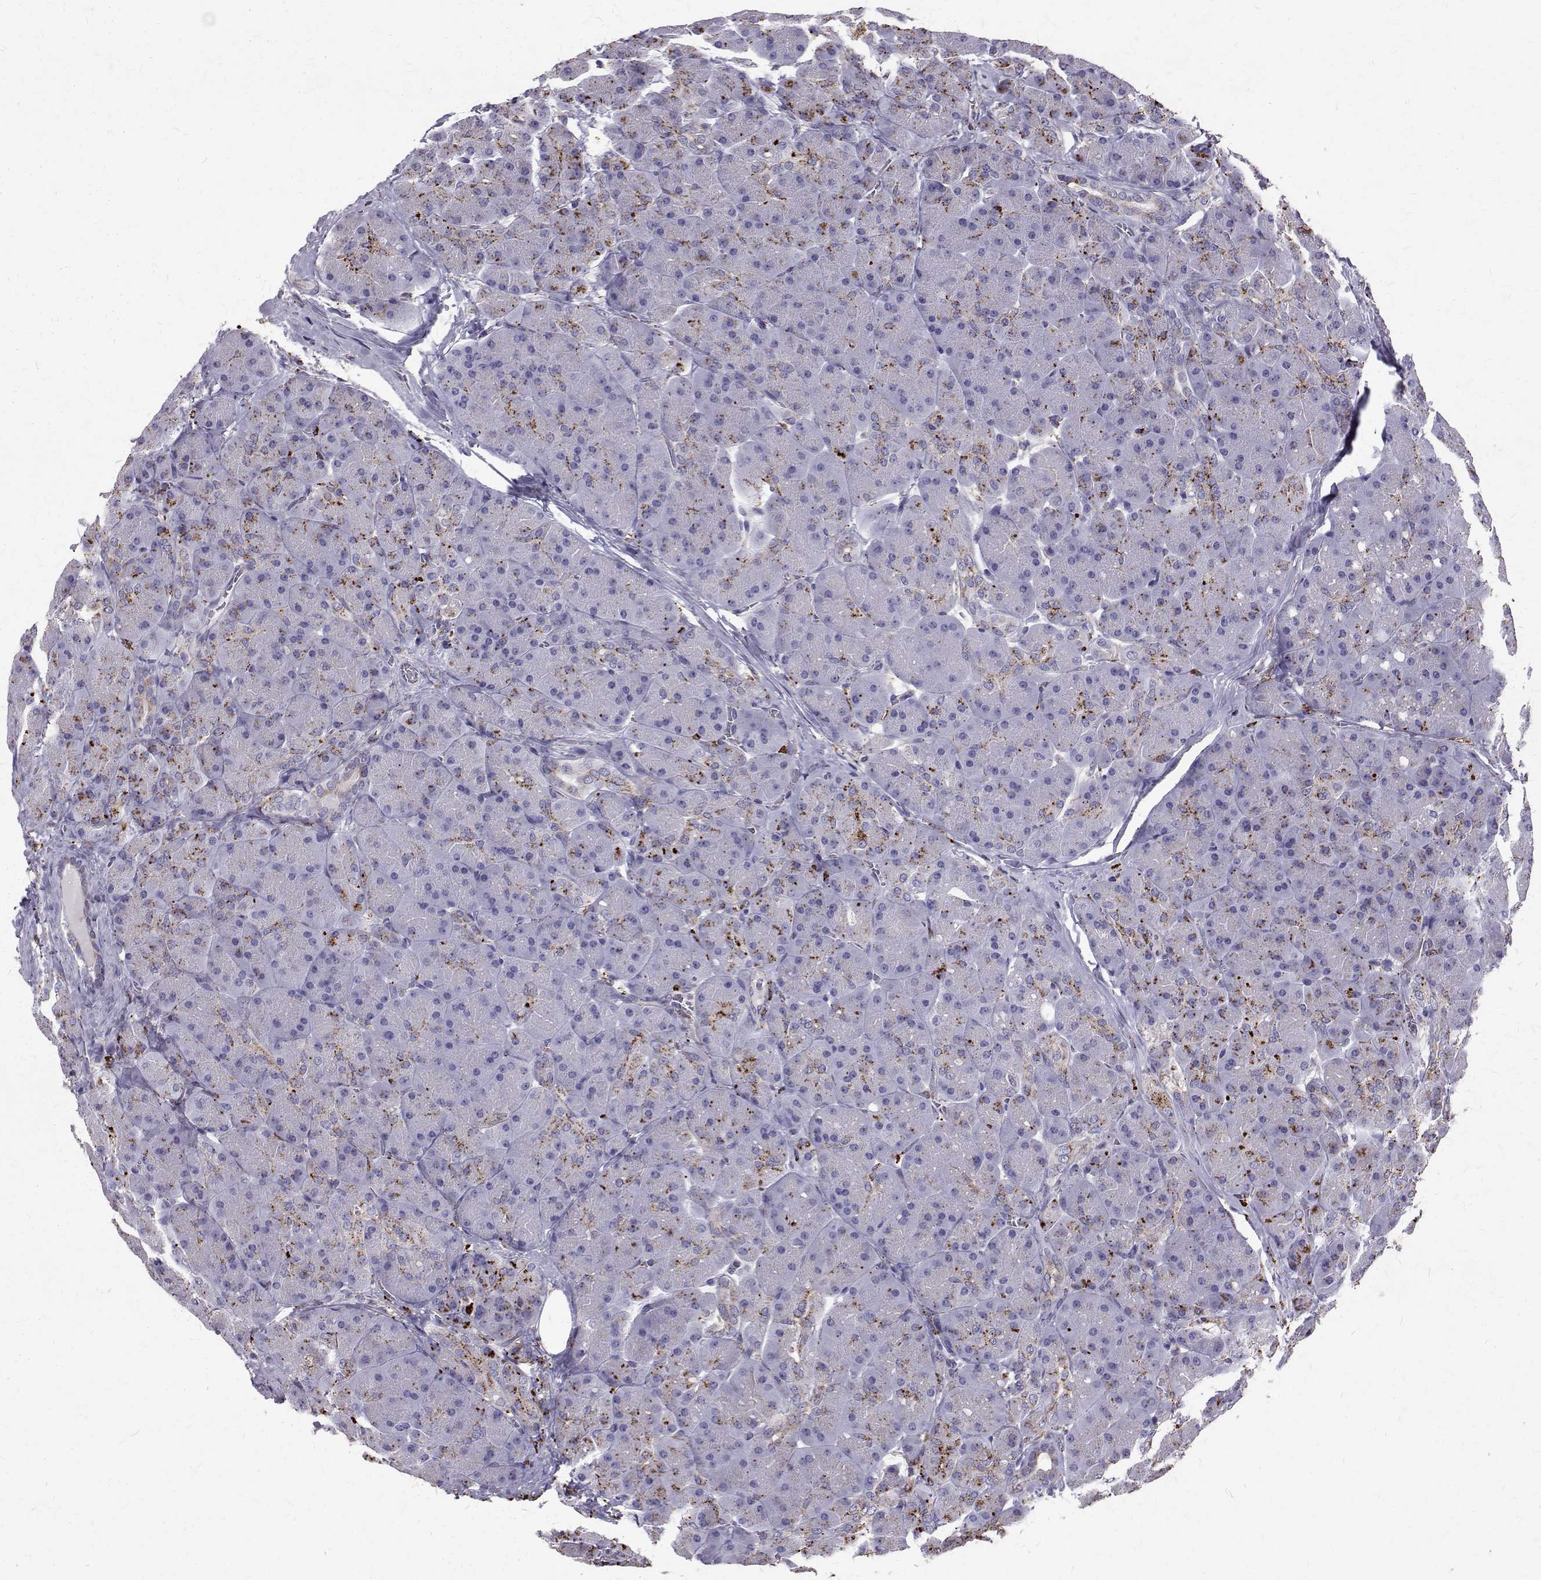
{"staining": {"intensity": "moderate", "quantity": "<25%", "location": "cytoplasmic/membranous"}, "tissue": "pancreas", "cell_type": "Exocrine glandular cells", "image_type": "normal", "snomed": [{"axis": "morphology", "description": "Normal tissue, NOS"}, {"axis": "topography", "description": "Pancreas"}], "caption": "A low amount of moderate cytoplasmic/membranous positivity is appreciated in about <25% of exocrine glandular cells in benign pancreas. (DAB (3,3'-diaminobenzidine) IHC, brown staining for protein, blue staining for nuclei).", "gene": "TPP1", "patient": {"sex": "male", "age": 55}}